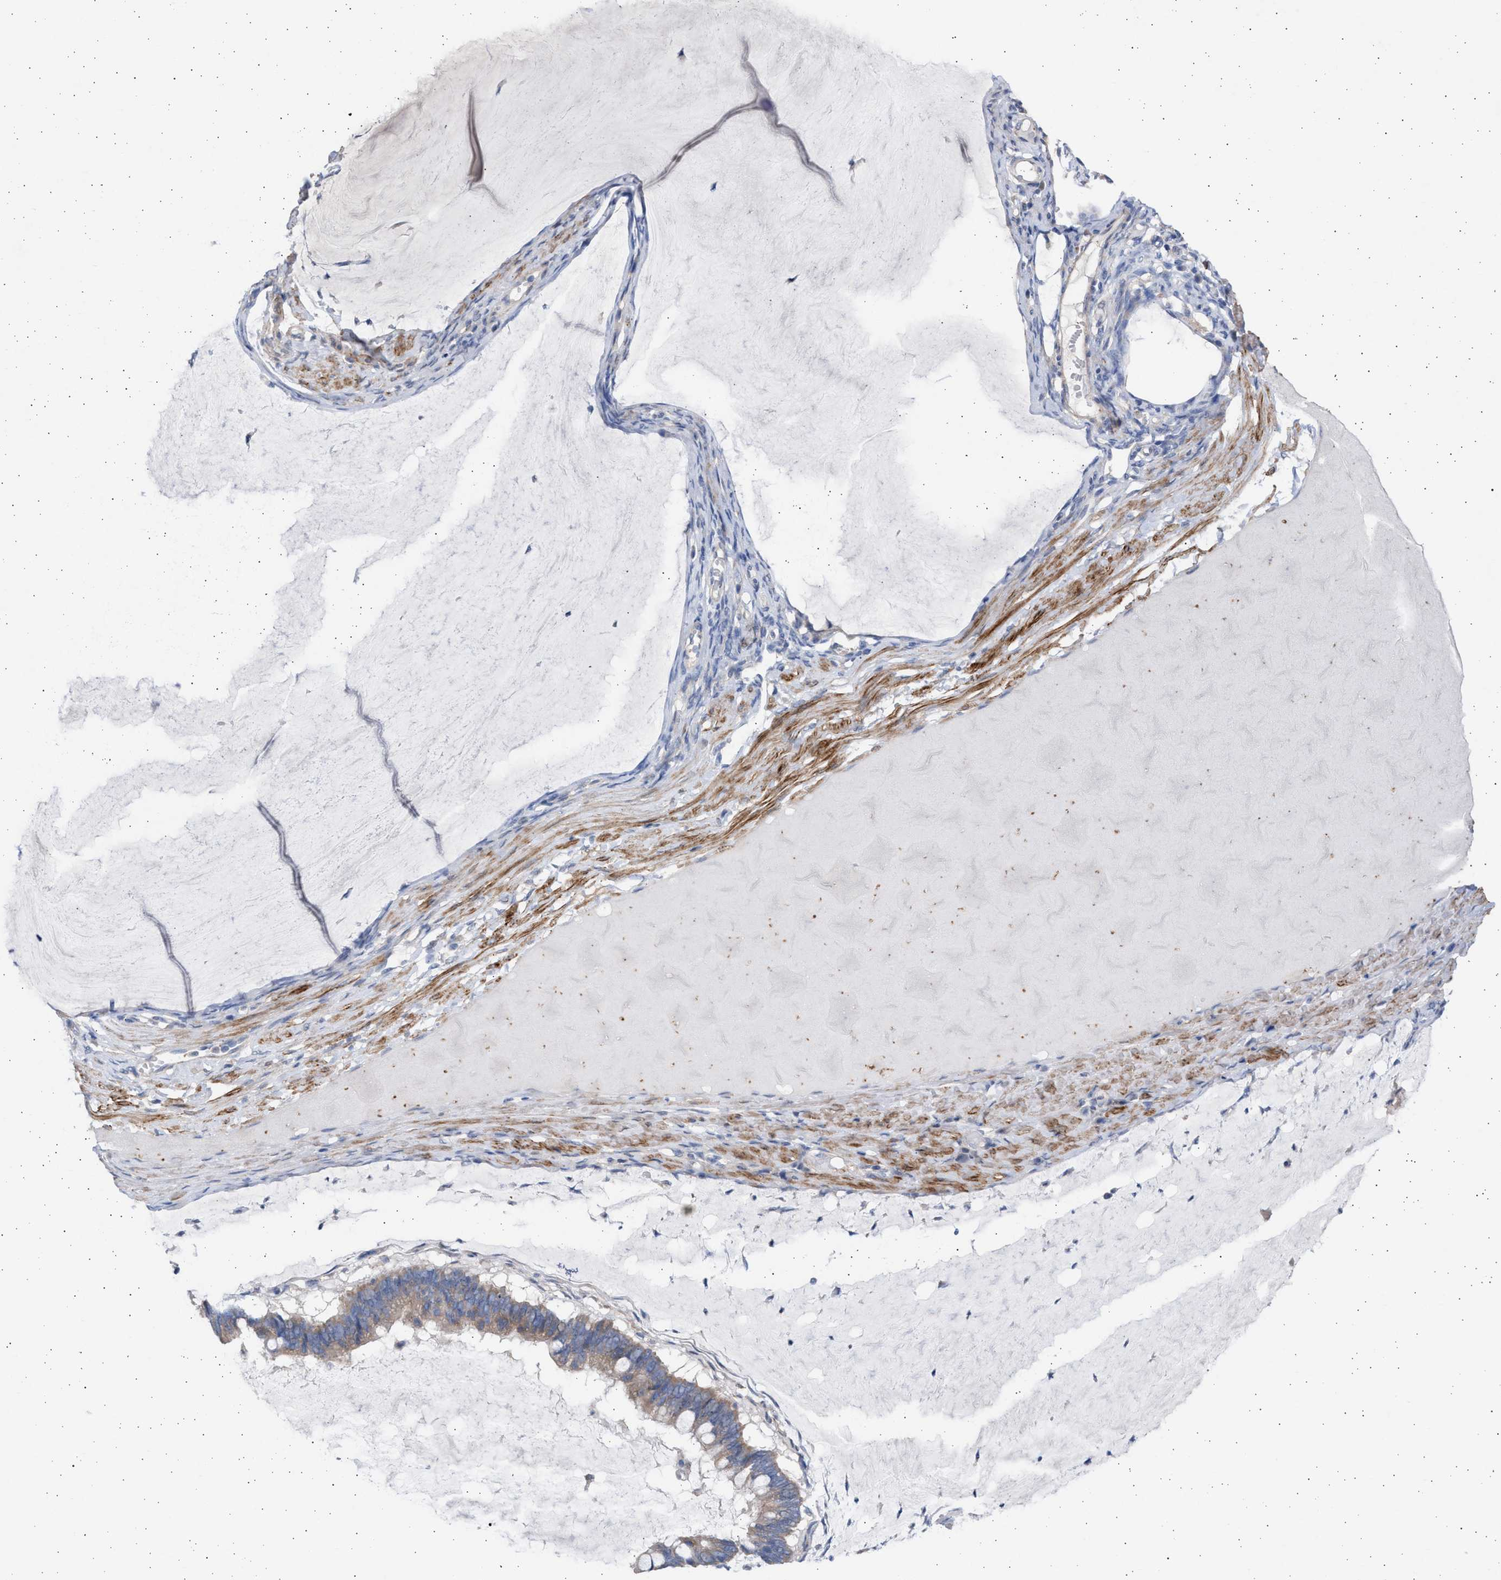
{"staining": {"intensity": "weak", "quantity": ">75%", "location": "cytoplasmic/membranous"}, "tissue": "ovarian cancer", "cell_type": "Tumor cells", "image_type": "cancer", "snomed": [{"axis": "morphology", "description": "Cystadenocarcinoma, mucinous, NOS"}, {"axis": "topography", "description": "Ovary"}], "caption": "High-magnification brightfield microscopy of ovarian mucinous cystadenocarcinoma stained with DAB (3,3'-diaminobenzidine) (brown) and counterstained with hematoxylin (blue). tumor cells exhibit weak cytoplasmic/membranous staining is present in about>75% of cells. The staining was performed using DAB (3,3'-diaminobenzidine), with brown indicating positive protein expression. Nuclei are stained blue with hematoxylin.", "gene": "NBR1", "patient": {"sex": "female", "age": 61}}